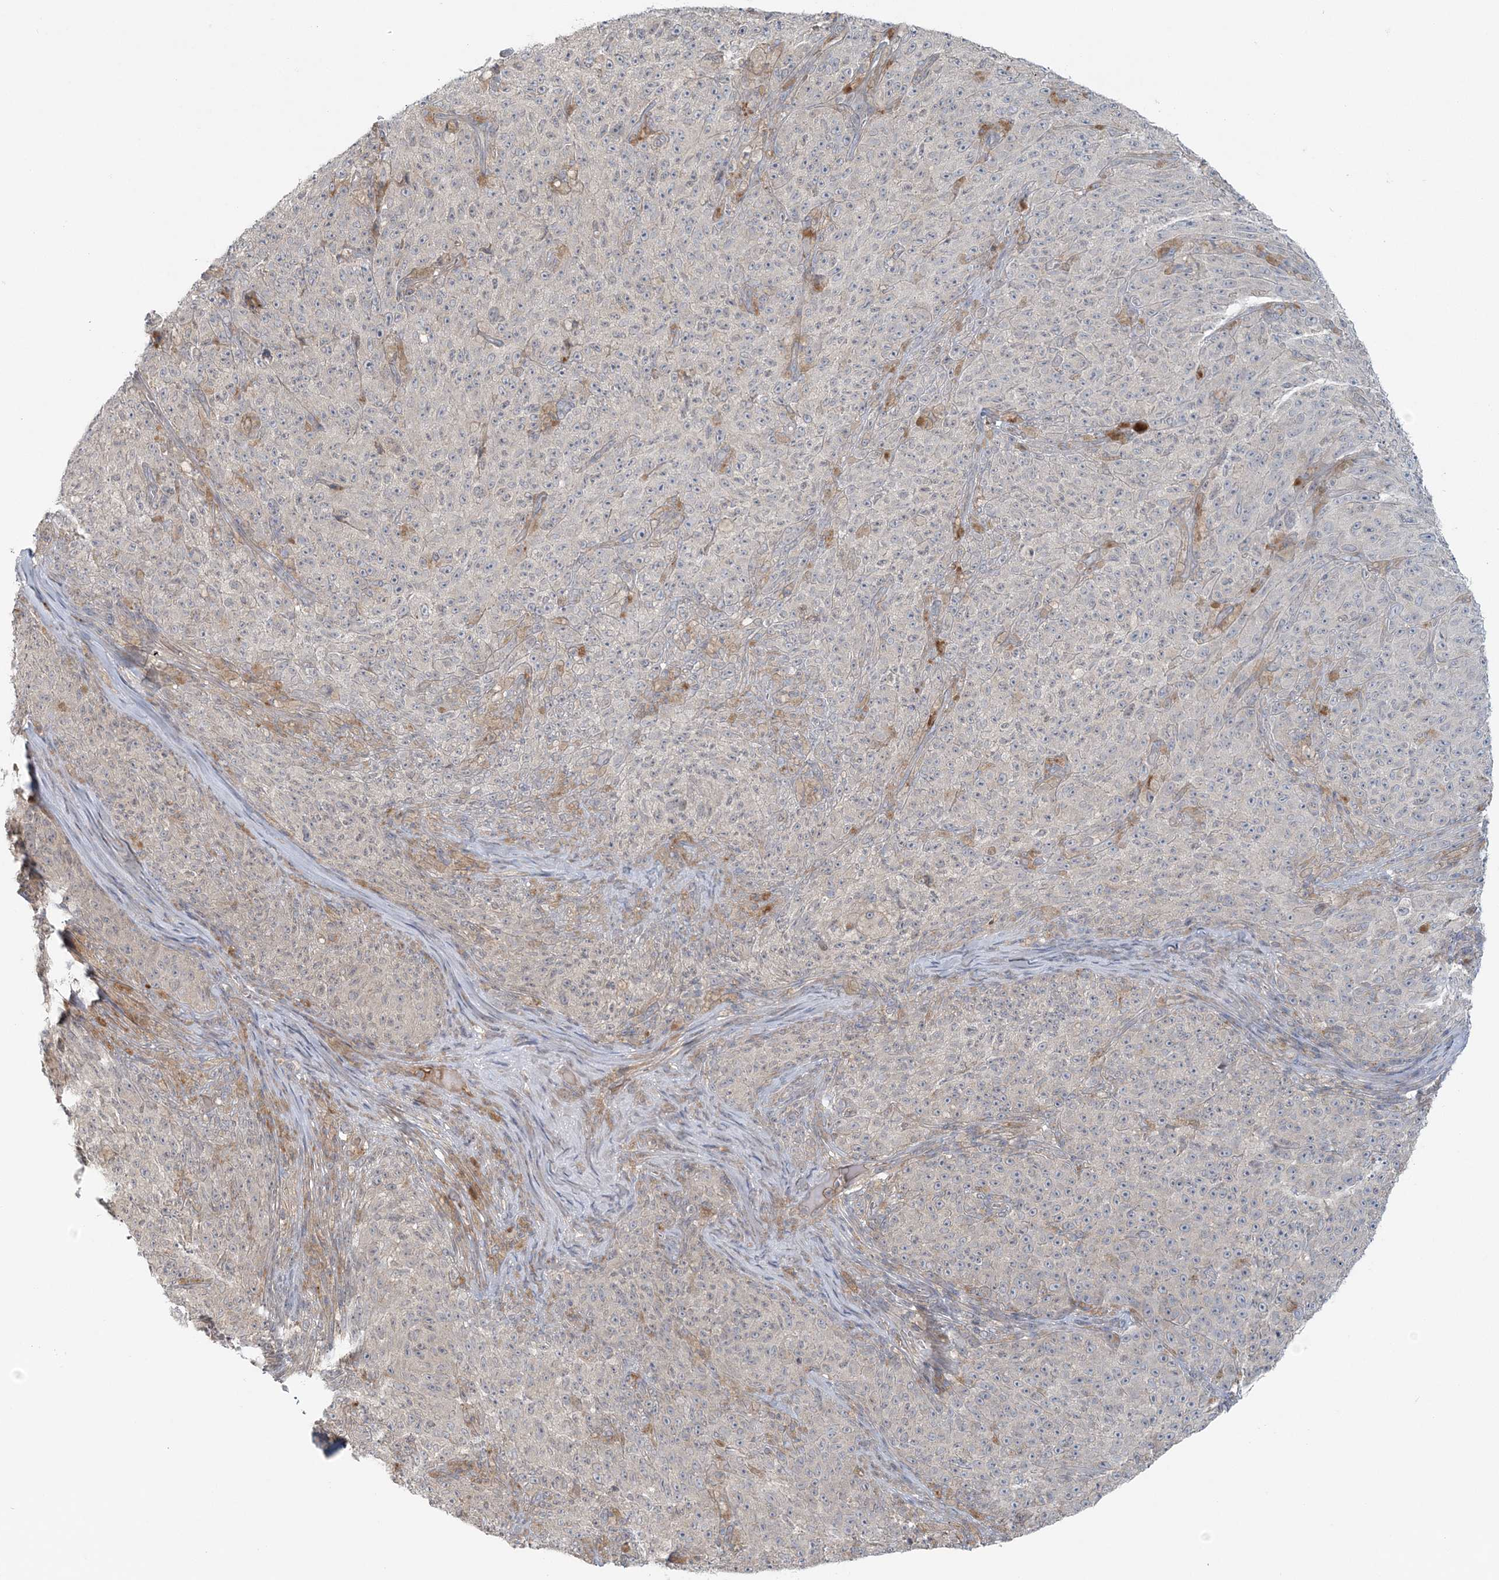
{"staining": {"intensity": "negative", "quantity": "none", "location": "none"}, "tissue": "melanoma", "cell_type": "Tumor cells", "image_type": "cancer", "snomed": [{"axis": "morphology", "description": "Malignant melanoma, NOS"}, {"axis": "topography", "description": "Skin"}], "caption": "The IHC image has no significant staining in tumor cells of melanoma tissue.", "gene": "BLTP3A", "patient": {"sex": "female", "age": 82}}